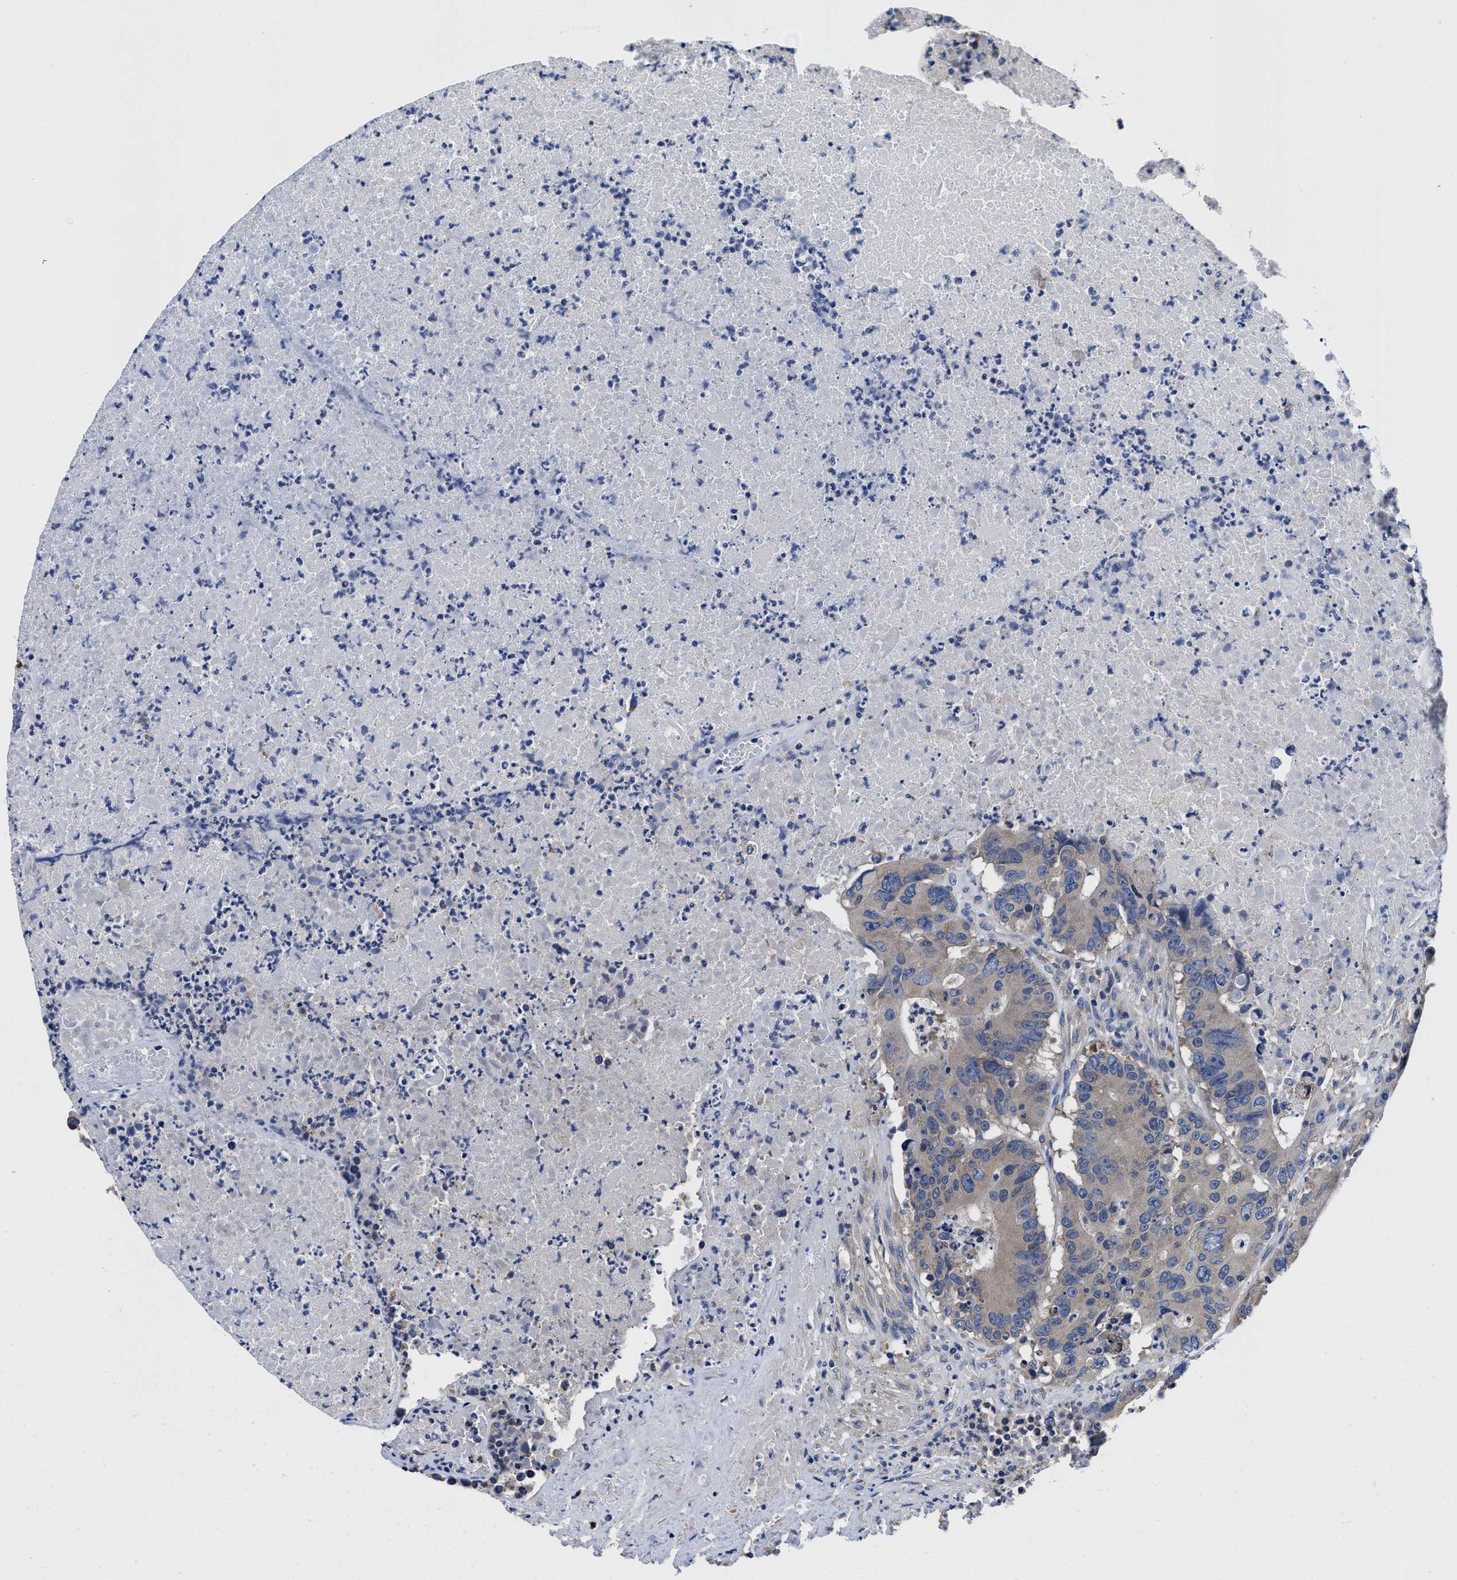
{"staining": {"intensity": "weak", "quantity": "25%-75%", "location": "cytoplasmic/membranous"}, "tissue": "colorectal cancer", "cell_type": "Tumor cells", "image_type": "cancer", "snomed": [{"axis": "morphology", "description": "Adenocarcinoma, NOS"}, {"axis": "topography", "description": "Colon"}], "caption": "About 25%-75% of tumor cells in human colorectal cancer (adenocarcinoma) reveal weak cytoplasmic/membranous protein expression as visualized by brown immunohistochemical staining.", "gene": "SRPK2", "patient": {"sex": "male", "age": 87}}